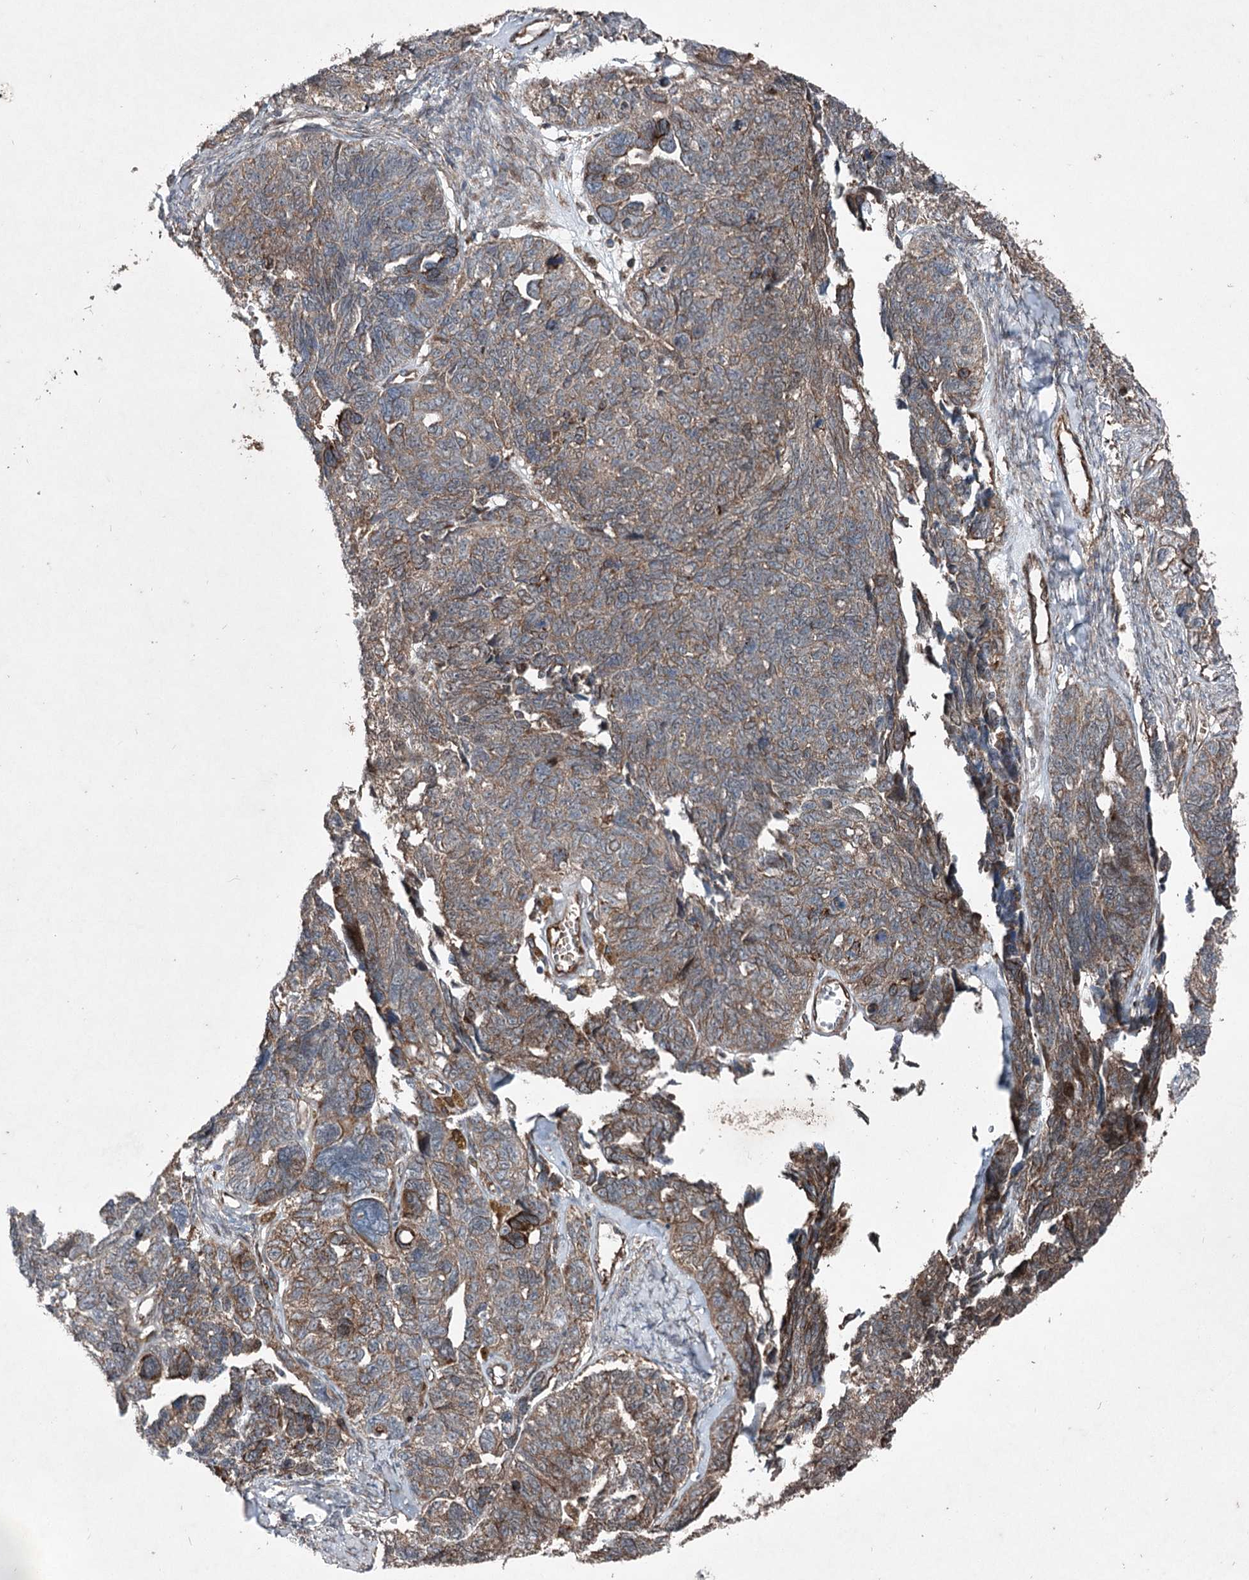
{"staining": {"intensity": "moderate", "quantity": "25%-75%", "location": "cytoplasmic/membranous"}, "tissue": "ovarian cancer", "cell_type": "Tumor cells", "image_type": "cancer", "snomed": [{"axis": "morphology", "description": "Cystadenocarcinoma, serous, NOS"}, {"axis": "topography", "description": "Ovary"}], "caption": "Ovarian serous cystadenocarcinoma was stained to show a protein in brown. There is medium levels of moderate cytoplasmic/membranous expression in about 25%-75% of tumor cells. (brown staining indicates protein expression, while blue staining denotes nuclei).", "gene": "SERINC5", "patient": {"sex": "female", "age": 79}}